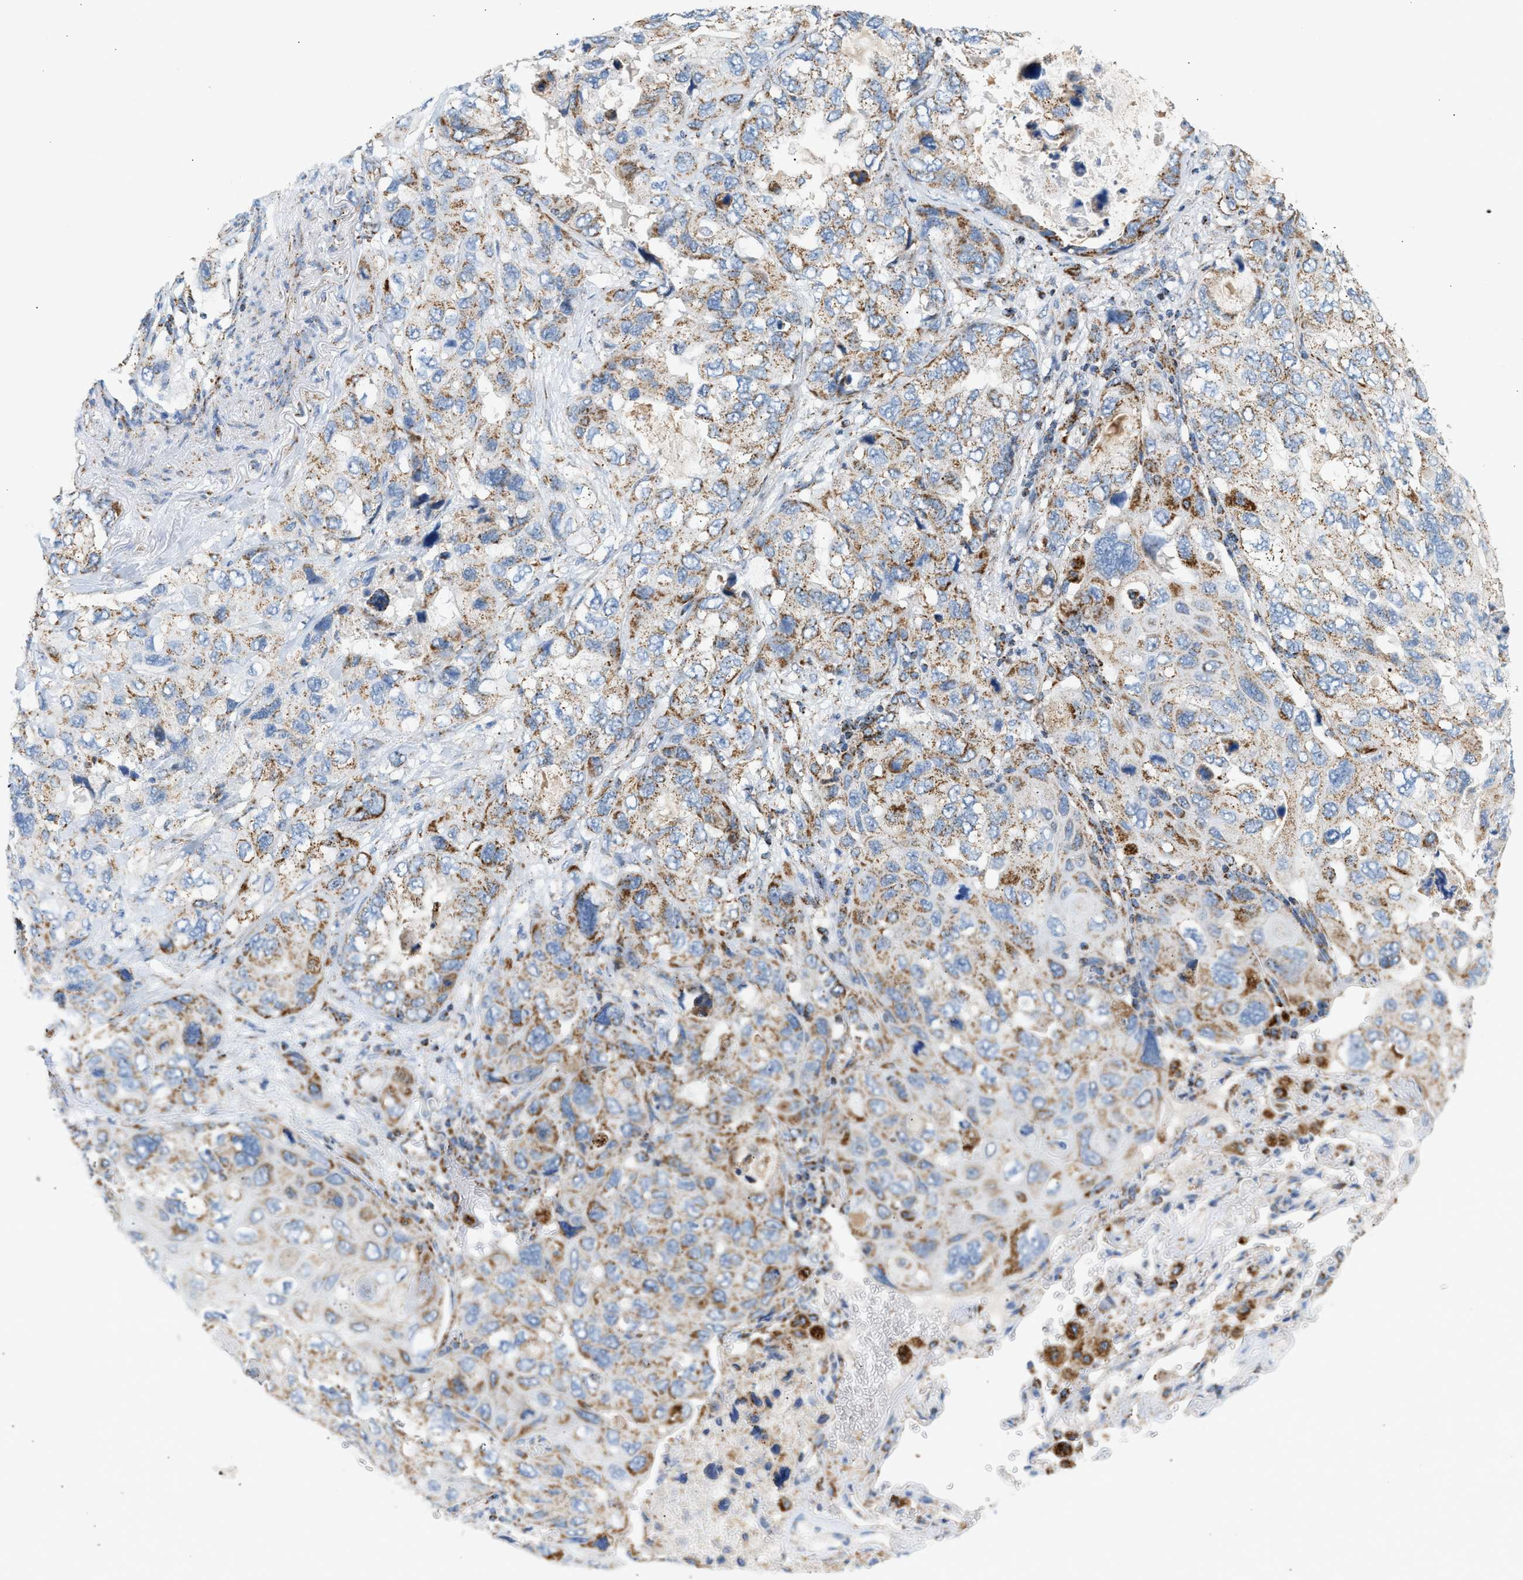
{"staining": {"intensity": "moderate", "quantity": "25%-75%", "location": "cytoplasmic/membranous"}, "tissue": "lung cancer", "cell_type": "Tumor cells", "image_type": "cancer", "snomed": [{"axis": "morphology", "description": "Squamous cell carcinoma, NOS"}, {"axis": "topography", "description": "Lung"}], "caption": "Lung squamous cell carcinoma stained with DAB immunohistochemistry (IHC) demonstrates medium levels of moderate cytoplasmic/membranous staining in approximately 25%-75% of tumor cells.", "gene": "OGDH", "patient": {"sex": "female", "age": 73}}